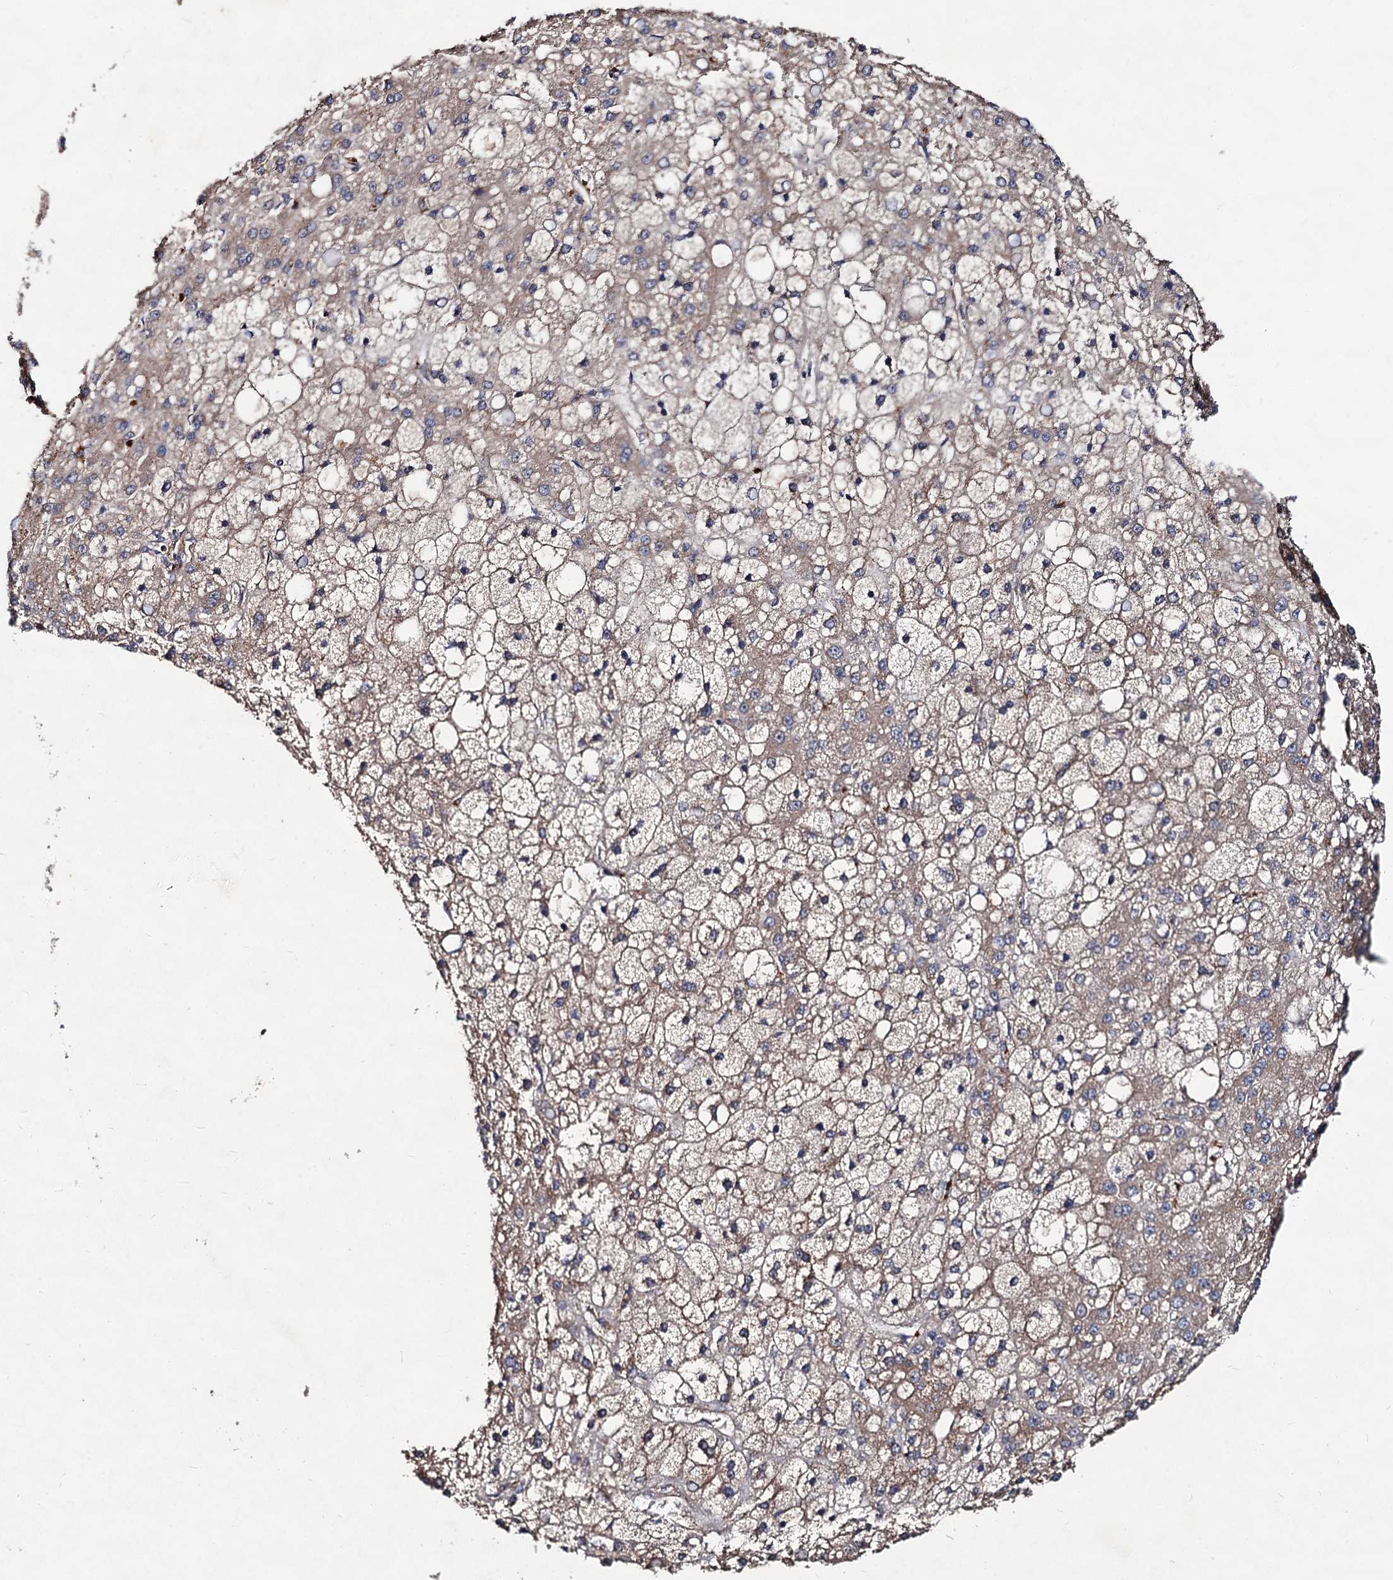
{"staining": {"intensity": "weak", "quantity": "25%-75%", "location": "cytoplasmic/membranous"}, "tissue": "liver cancer", "cell_type": "Tumor cells", "image_type": "cancer", "snomed": [{"axis": "morphology", "description": "Carcinoma, Hepatocellular, NOS"}, {"axis": "topography", "description": "Liver"}], "caption": "Protein staining reveals weak cytoplasmic/membranous positivity in about 25%-75% of tumor cells in liver cancer.", "gene": "VPS29", "patient": {"sex": "male", "age": 67}}